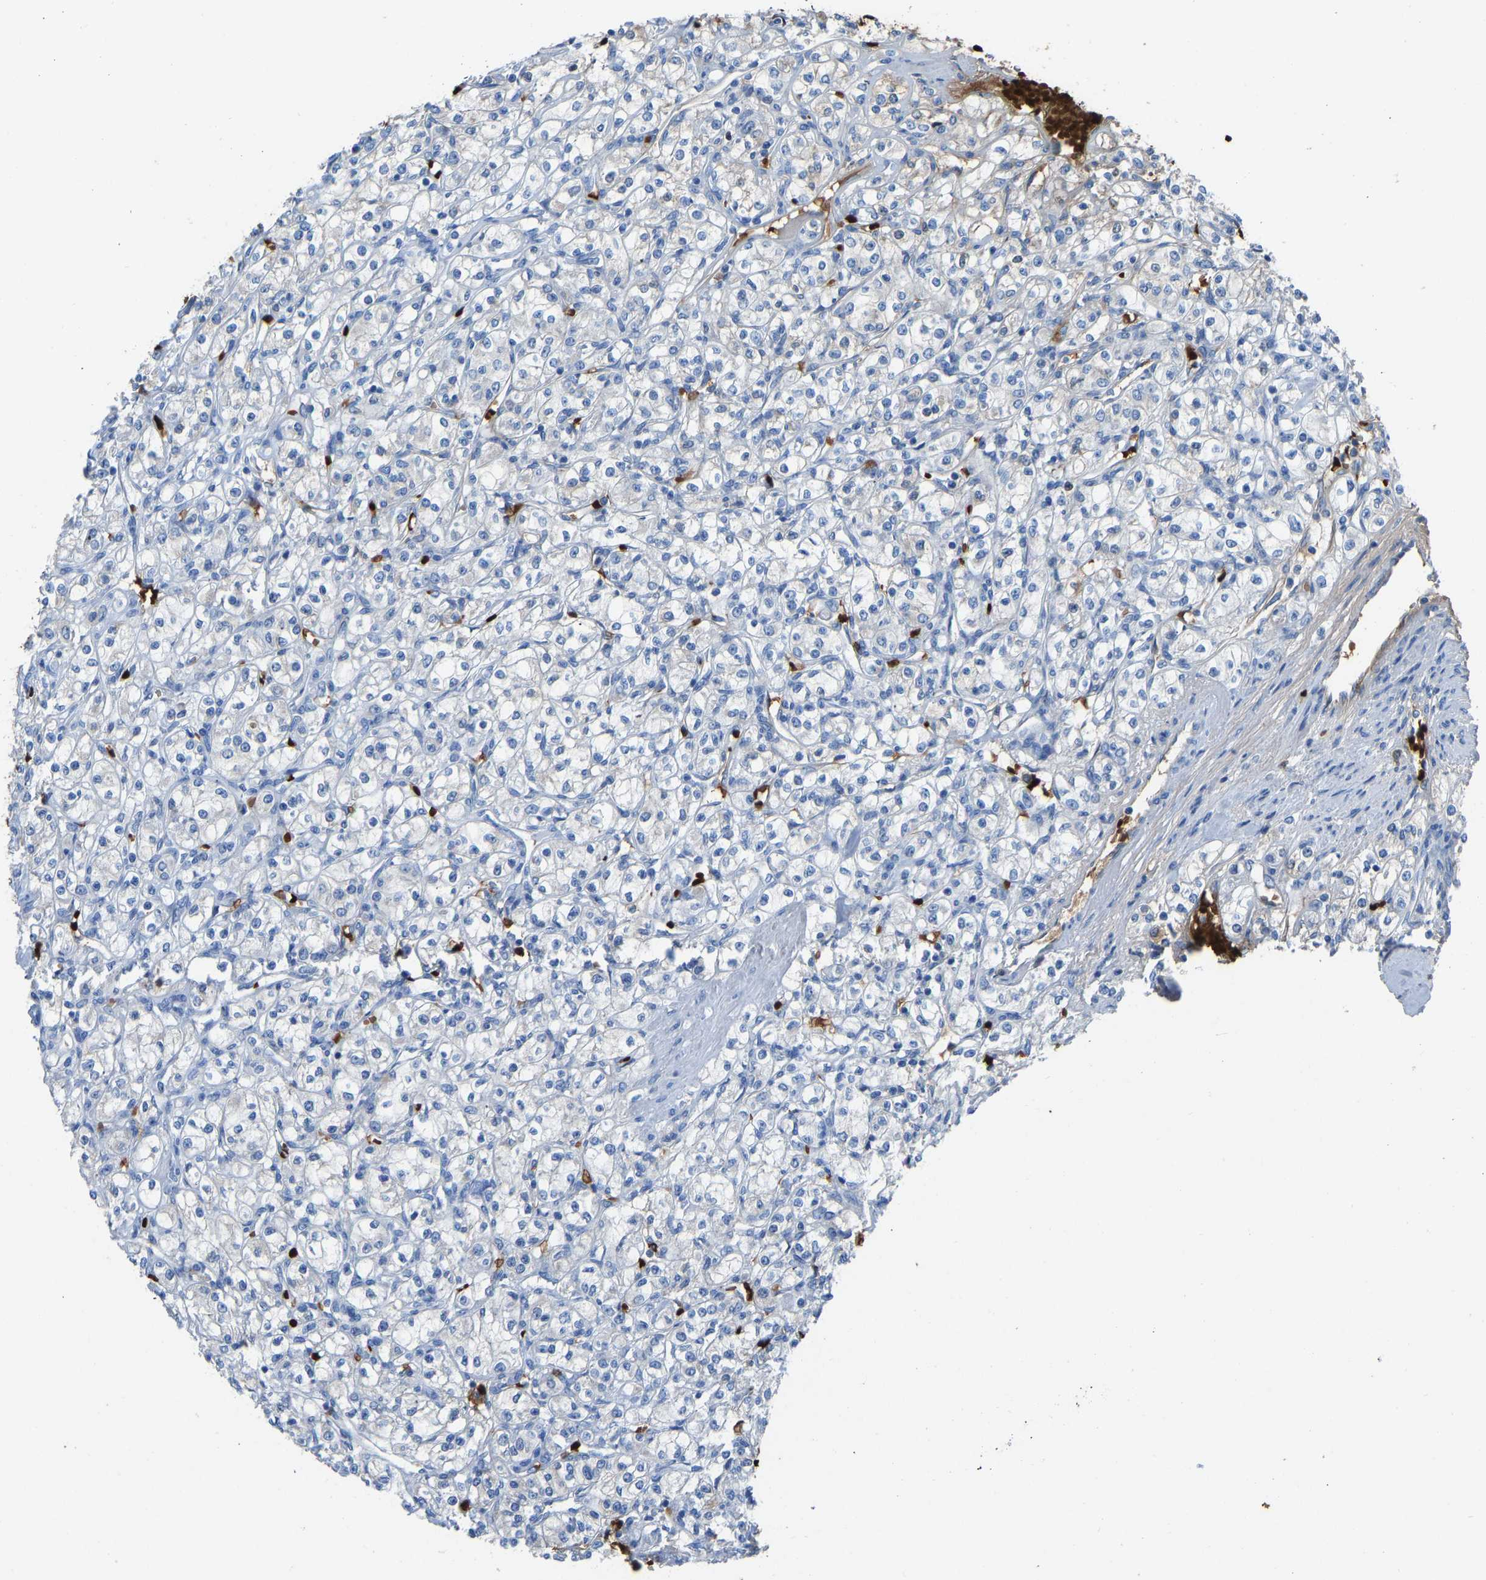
{"staining": {"intensity": "negative", "quantity": "none", "location": "none"}, "tissue": "renal cancer", "cell_type": "Tumor cells", "image_type": "cancer", "snomed": [{"axis": "morphology", "description": "Adenocarcinoma, NOS"}, {"axis": "topography", "description": "Kidney"}], "caption": "This micrograph is of renal adenocarcinoma stained with immunohistochemistry to label a protein in brown with the nuclei are counter-stained blue. There is no positivity in tumor cells.", "gene": "PIGS", "patient": {"sex": "male", "age": 77}}